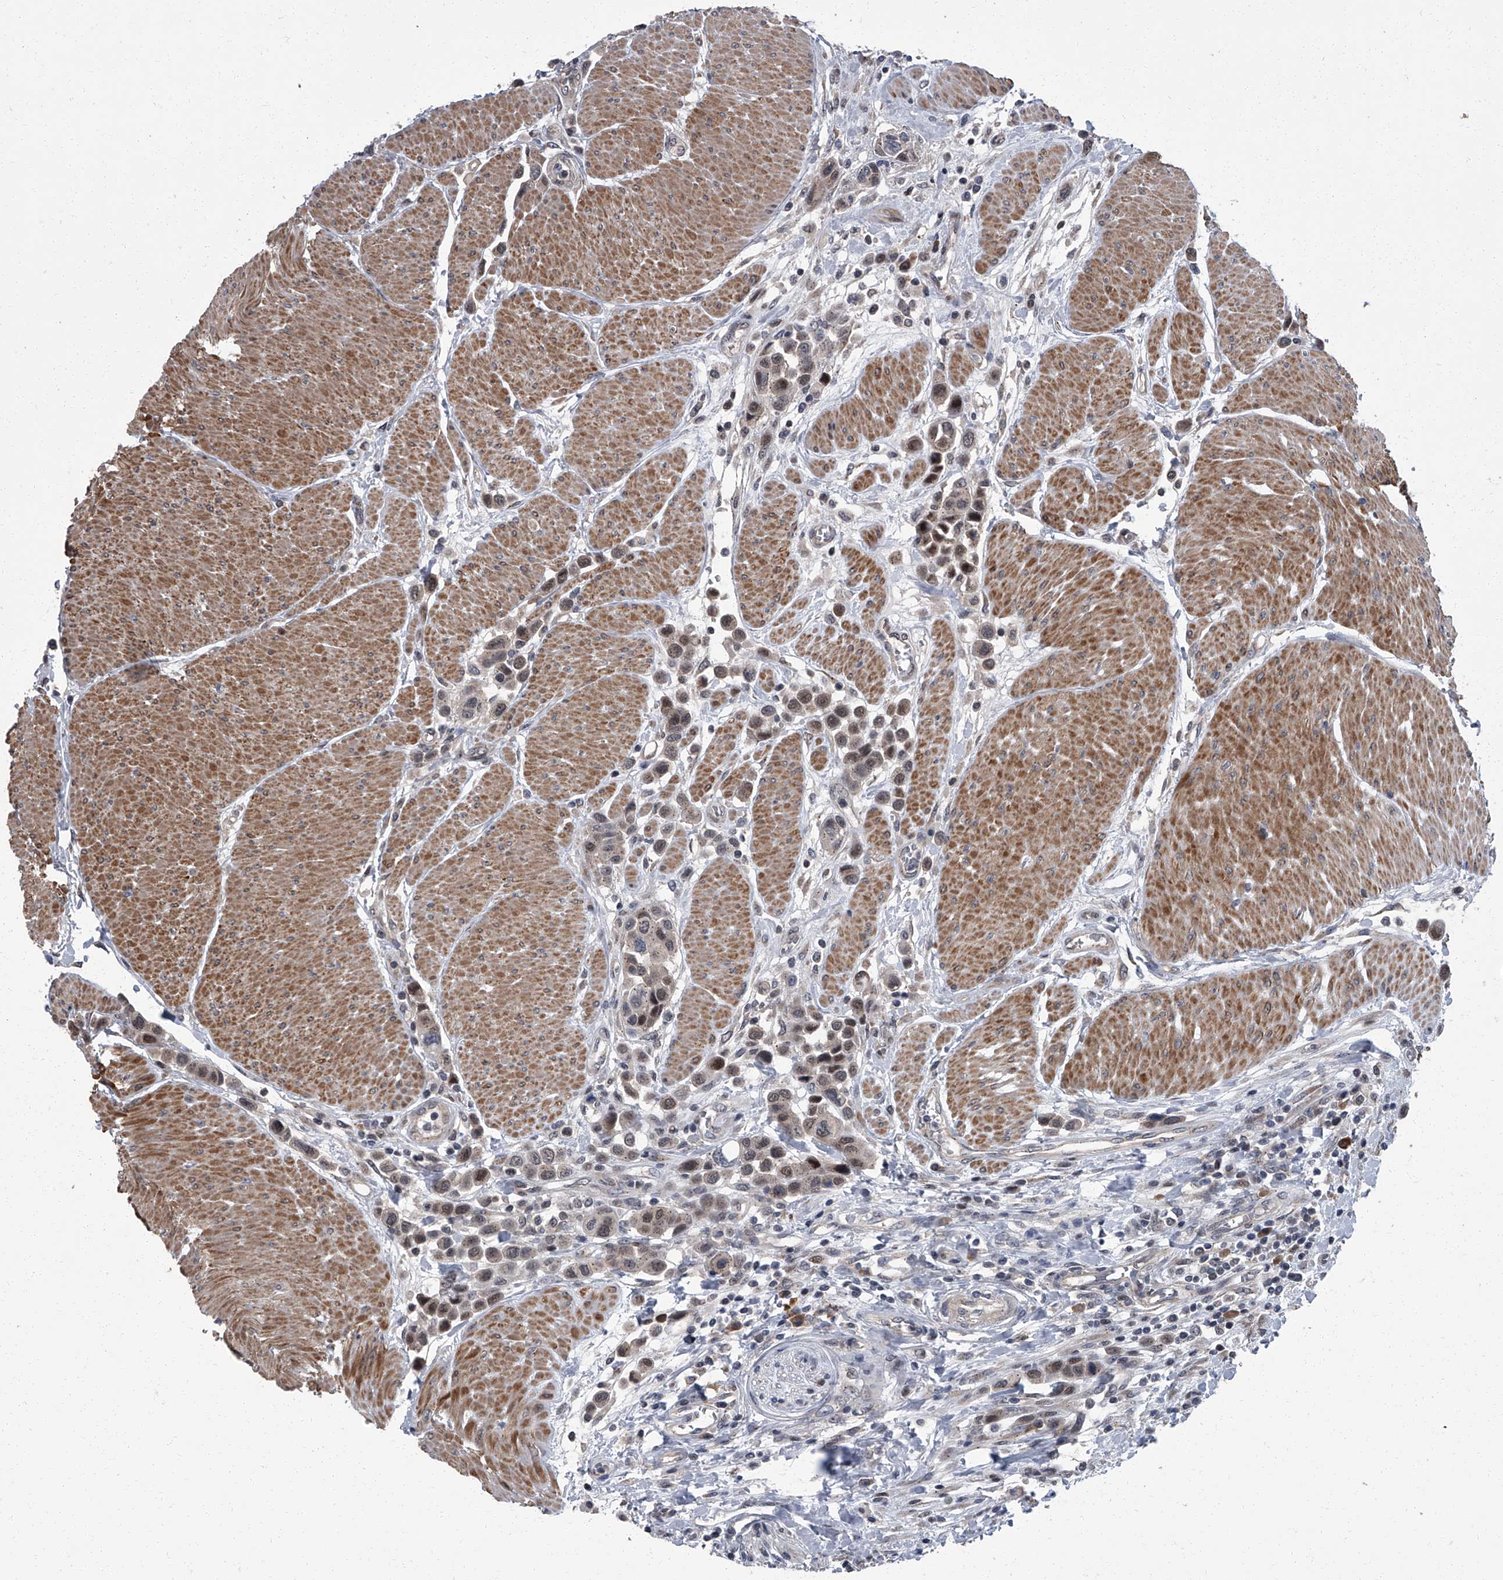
{"staining": {"intensity": "weak", "quantity": "25%-75%", "location": "nuclear"}, "tissue": "urothelial cancer", "cell_type": "Tumor cells", "image_type": "cancer", "snomed": [{"axis": "morphology", "description": "Urothelial carcinoma, High grade"}, {"axis": "topography", "description": "Urinary bladder"}], "caption": "IHC histopathology image of high-grade urothelial carcinoma stained for a protein (brown), which shows low levels of weak nuclear positivity in about 25%-75% of tumor cells.", "gene": "ZNF274", "patient": {"sex": "male", "age": 50}}